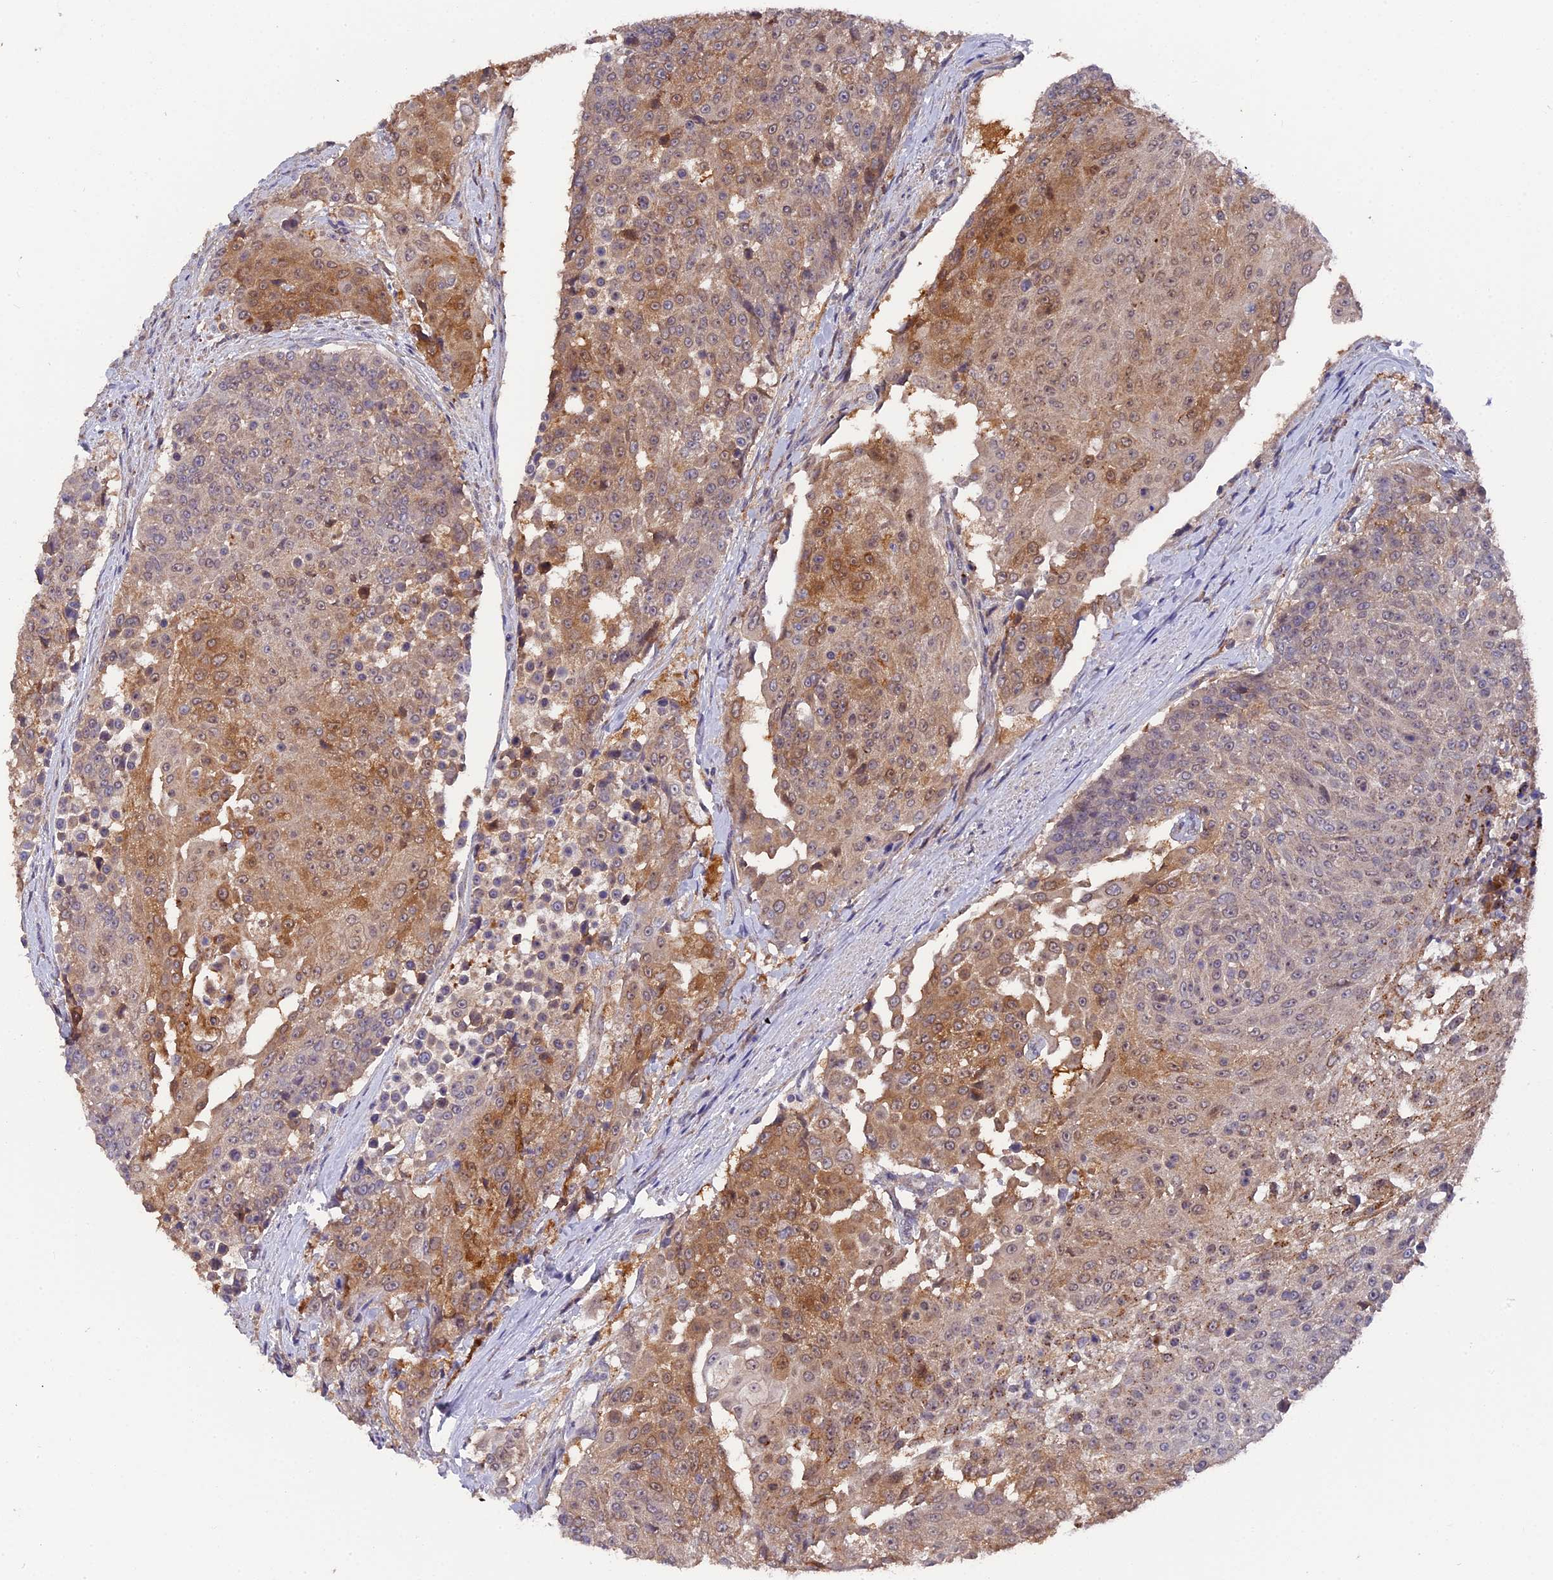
{"staining": {"intensity": "moderate", "quantity": ">75%", "location": "cytoplasmic/membranous"}, "tissue": "urothelial cancer", "cell_type": "Tumor cells", "image_type": "cancer", "snomed": [{"axis": "morphology", "description": "Urothelial carcinoma, High grade"}, {"axis": "topography", "description": "Urinary bladder"}], "caption": "About >75% of tumor cells in urothelial cancer demonstrate moderate cytoplasmic/membranous protein positivity as visualized by brown immunohistochemical staining.", "gene": "ZCCHC2", "patient": {"sex": "female", "age": 63}}